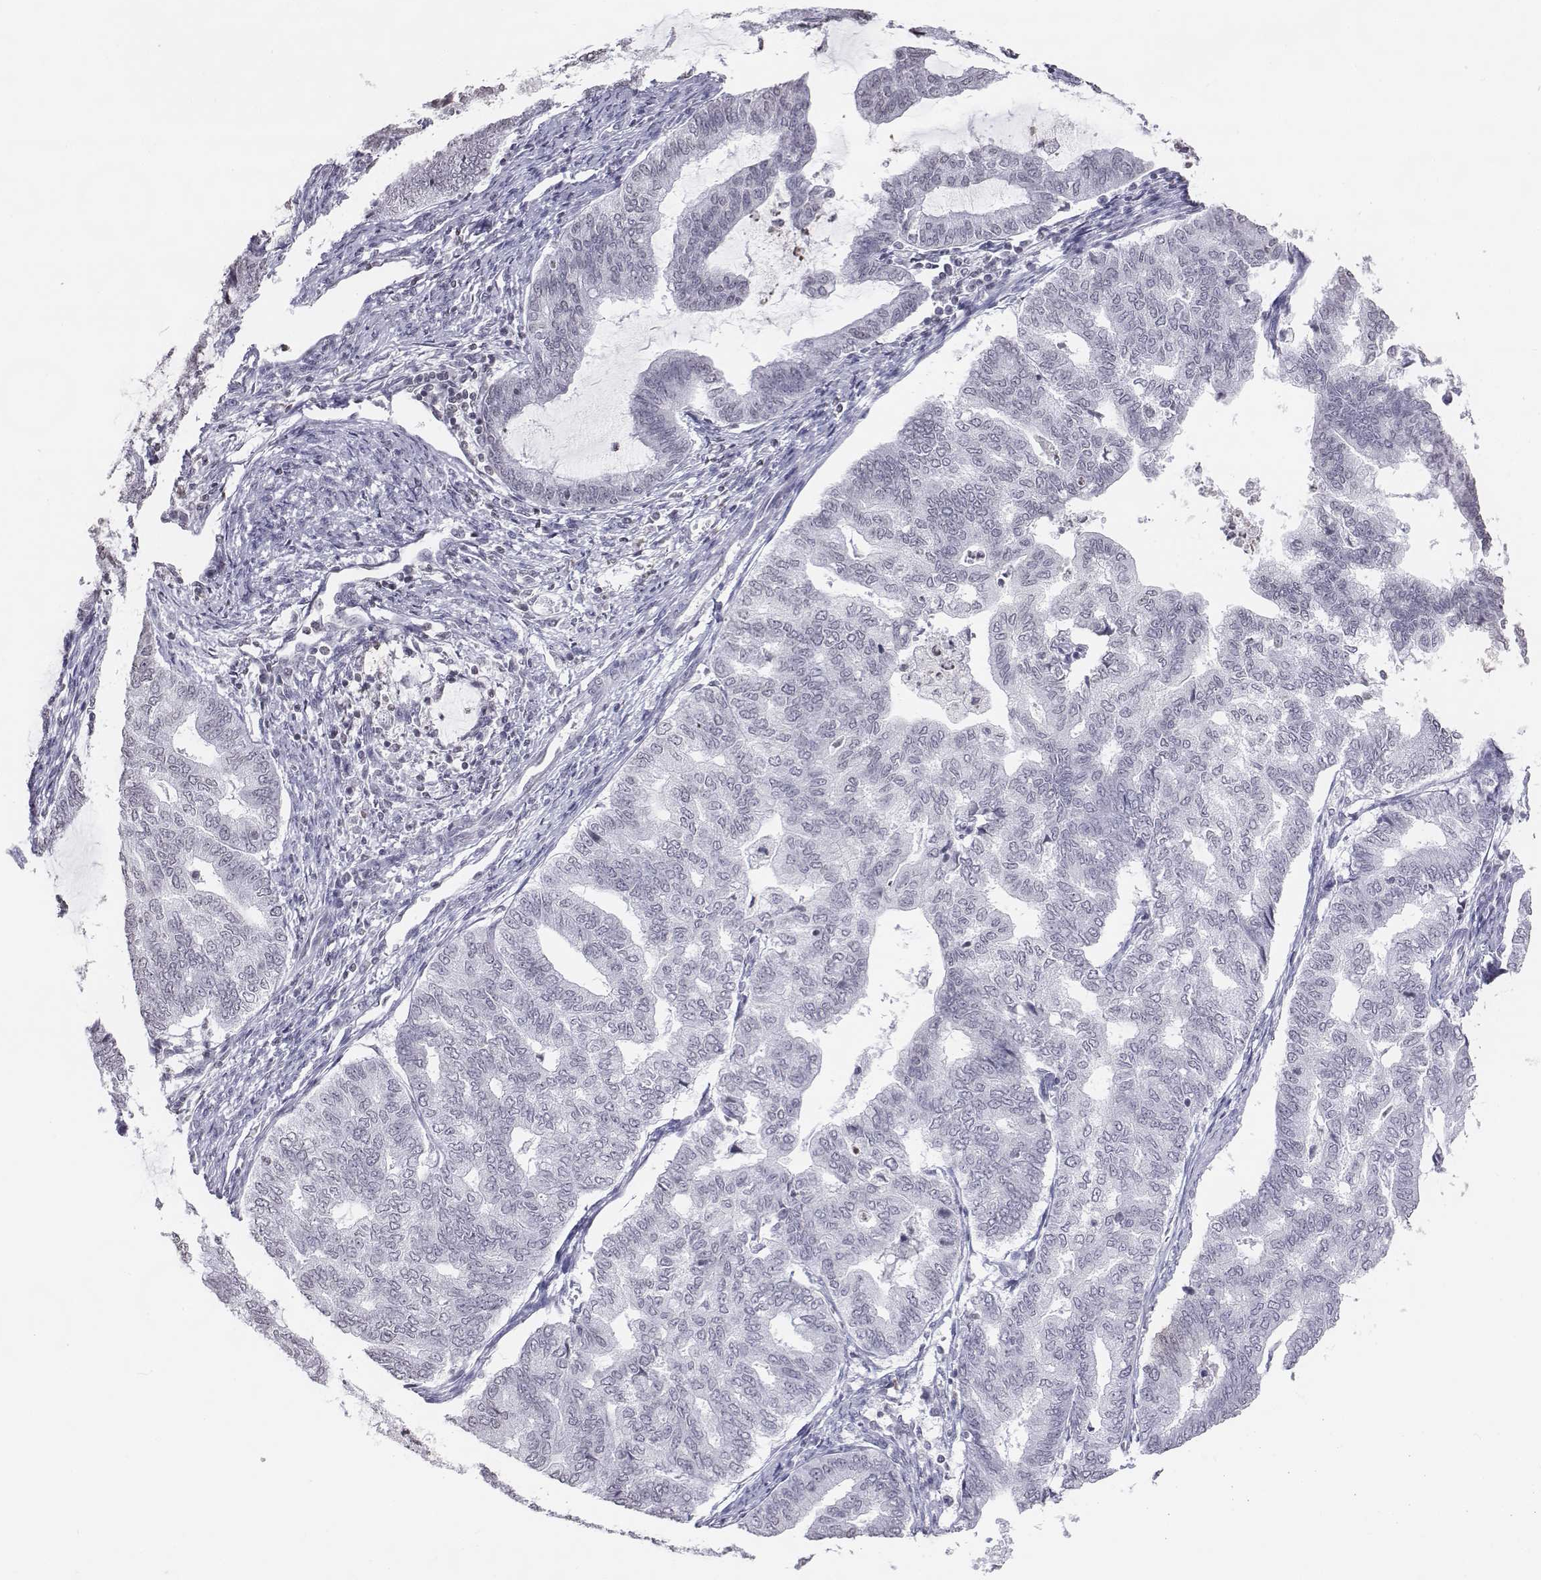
{"staining": {"intensity": "negative", "quantity": "none", "location": "none"}, "tissue": "endometrial cancer", "cell_type": "Tumor cells", "image_type": "cancer", "snomed": [{"axis": "morphology", "description": "Adenocarcinoma, NOS"}, {"axis": "topography", "description": "Endometrium"}], "caption": "Immunohistochemistry (IHC) of endometrial cancer (adenocarcinoma) reveals no staining in tumor cells.", "gene": "BARHL1", "patient": {"sex": "female", "age": 79}}